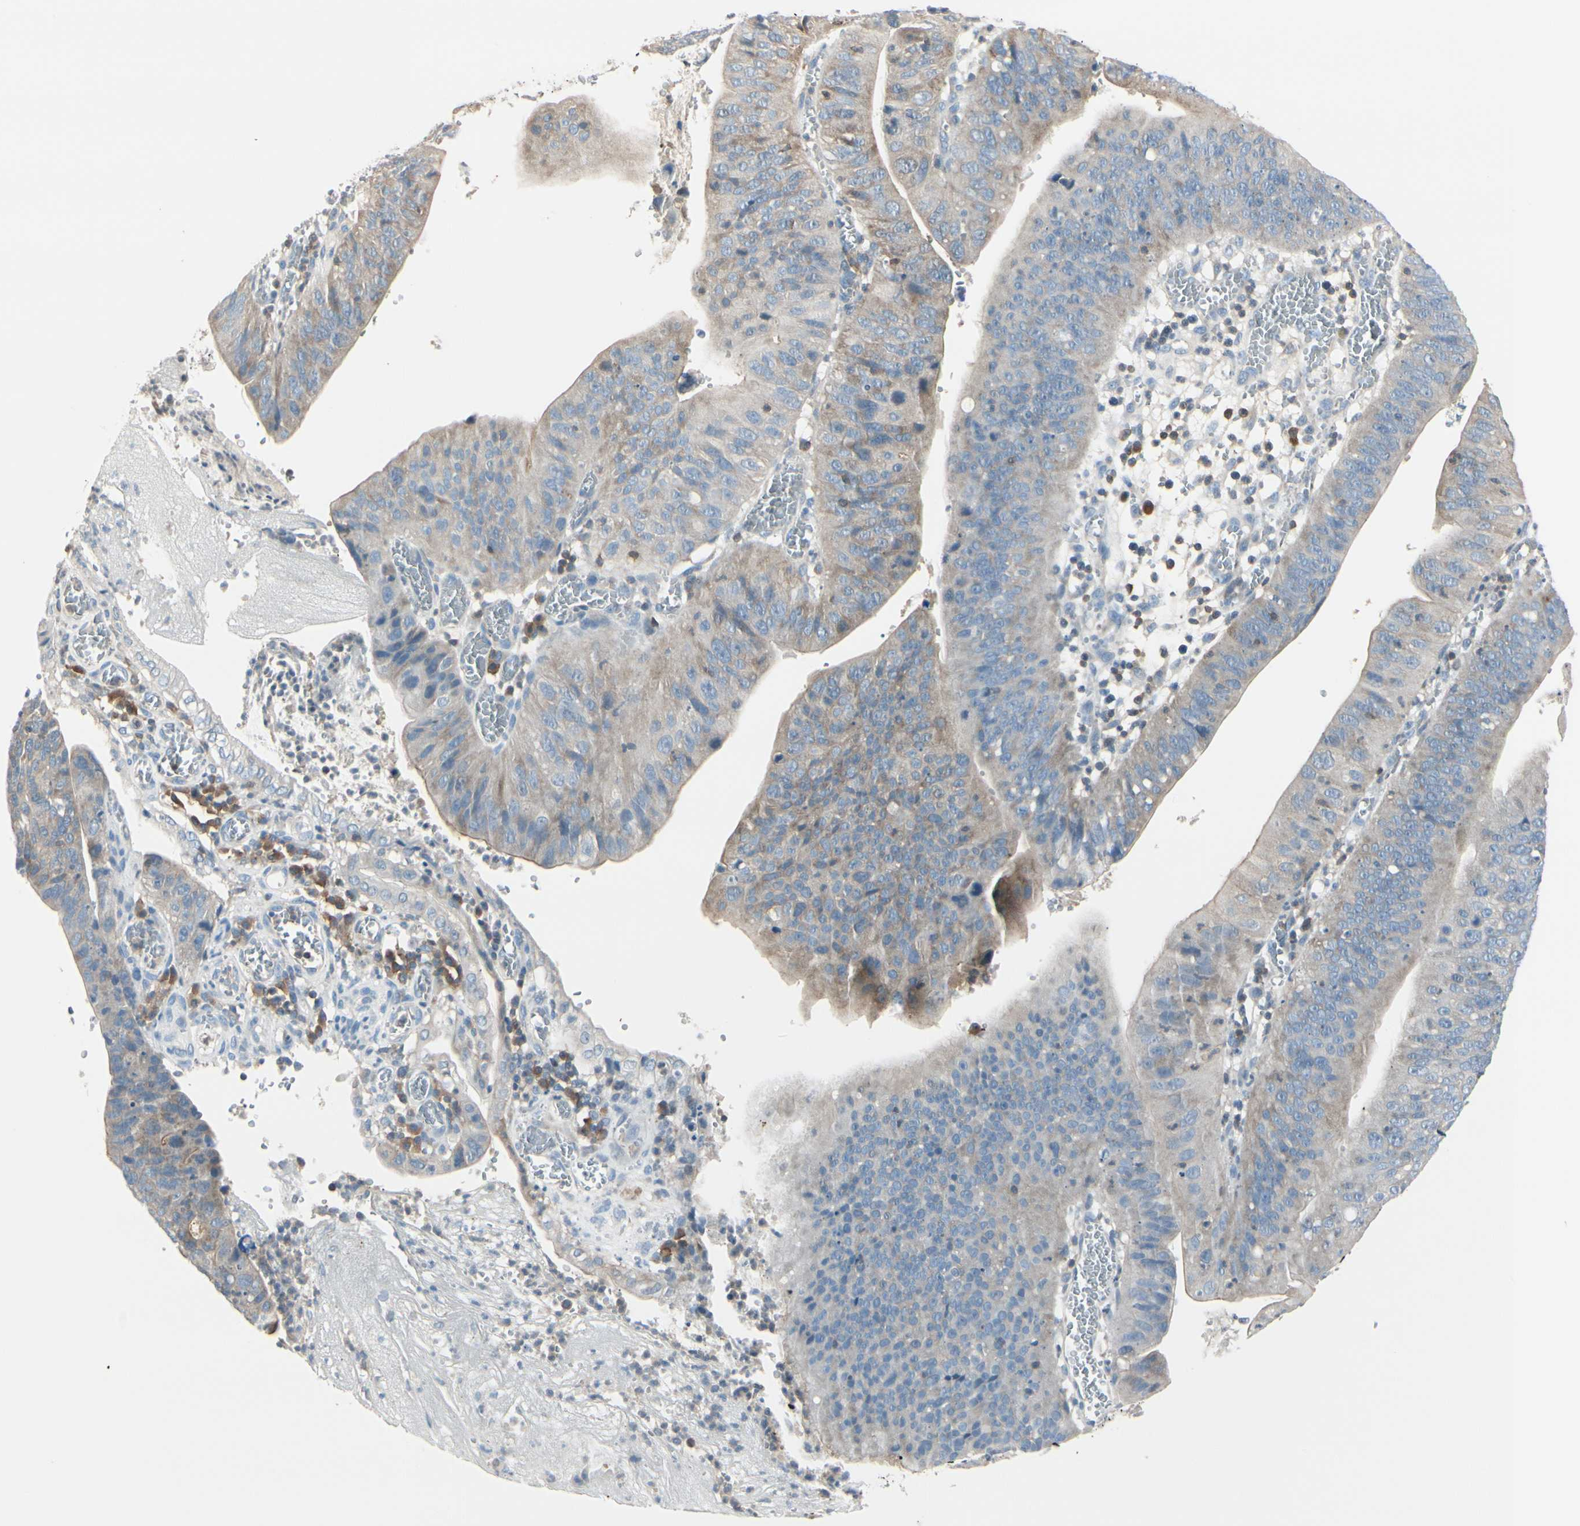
{"staining": {"intensity": "weak", "quantity": "25%-75%", "location": "cytoplasmic/membranous"}, "tissue": "stomach cancer", "cell_type": "Tumor cells", "image_type": "cancer", "snomed": [{"axis": "morphology", "description": "Adenocarcinoma, NOS"}, {"axis": "topography", "description": "Stomach"}], "caption": "Stomach adenocarcinoma stained with DAB (3,3'-diaminobenzidine) immunohistochemistry demonstrates low levels of weak cytoplasmic/membranous expression in about 25%-75% of tumor cells. The staining was performed using DAB (3,3'-diaminobenzidine) to visualize the protein expression in brown, while the nuclei were stained in blue with hematoxylin (Magnification: 20x).", "gene": "SLC9A3R1", "patient": {"sex": "male", "age": 59}}